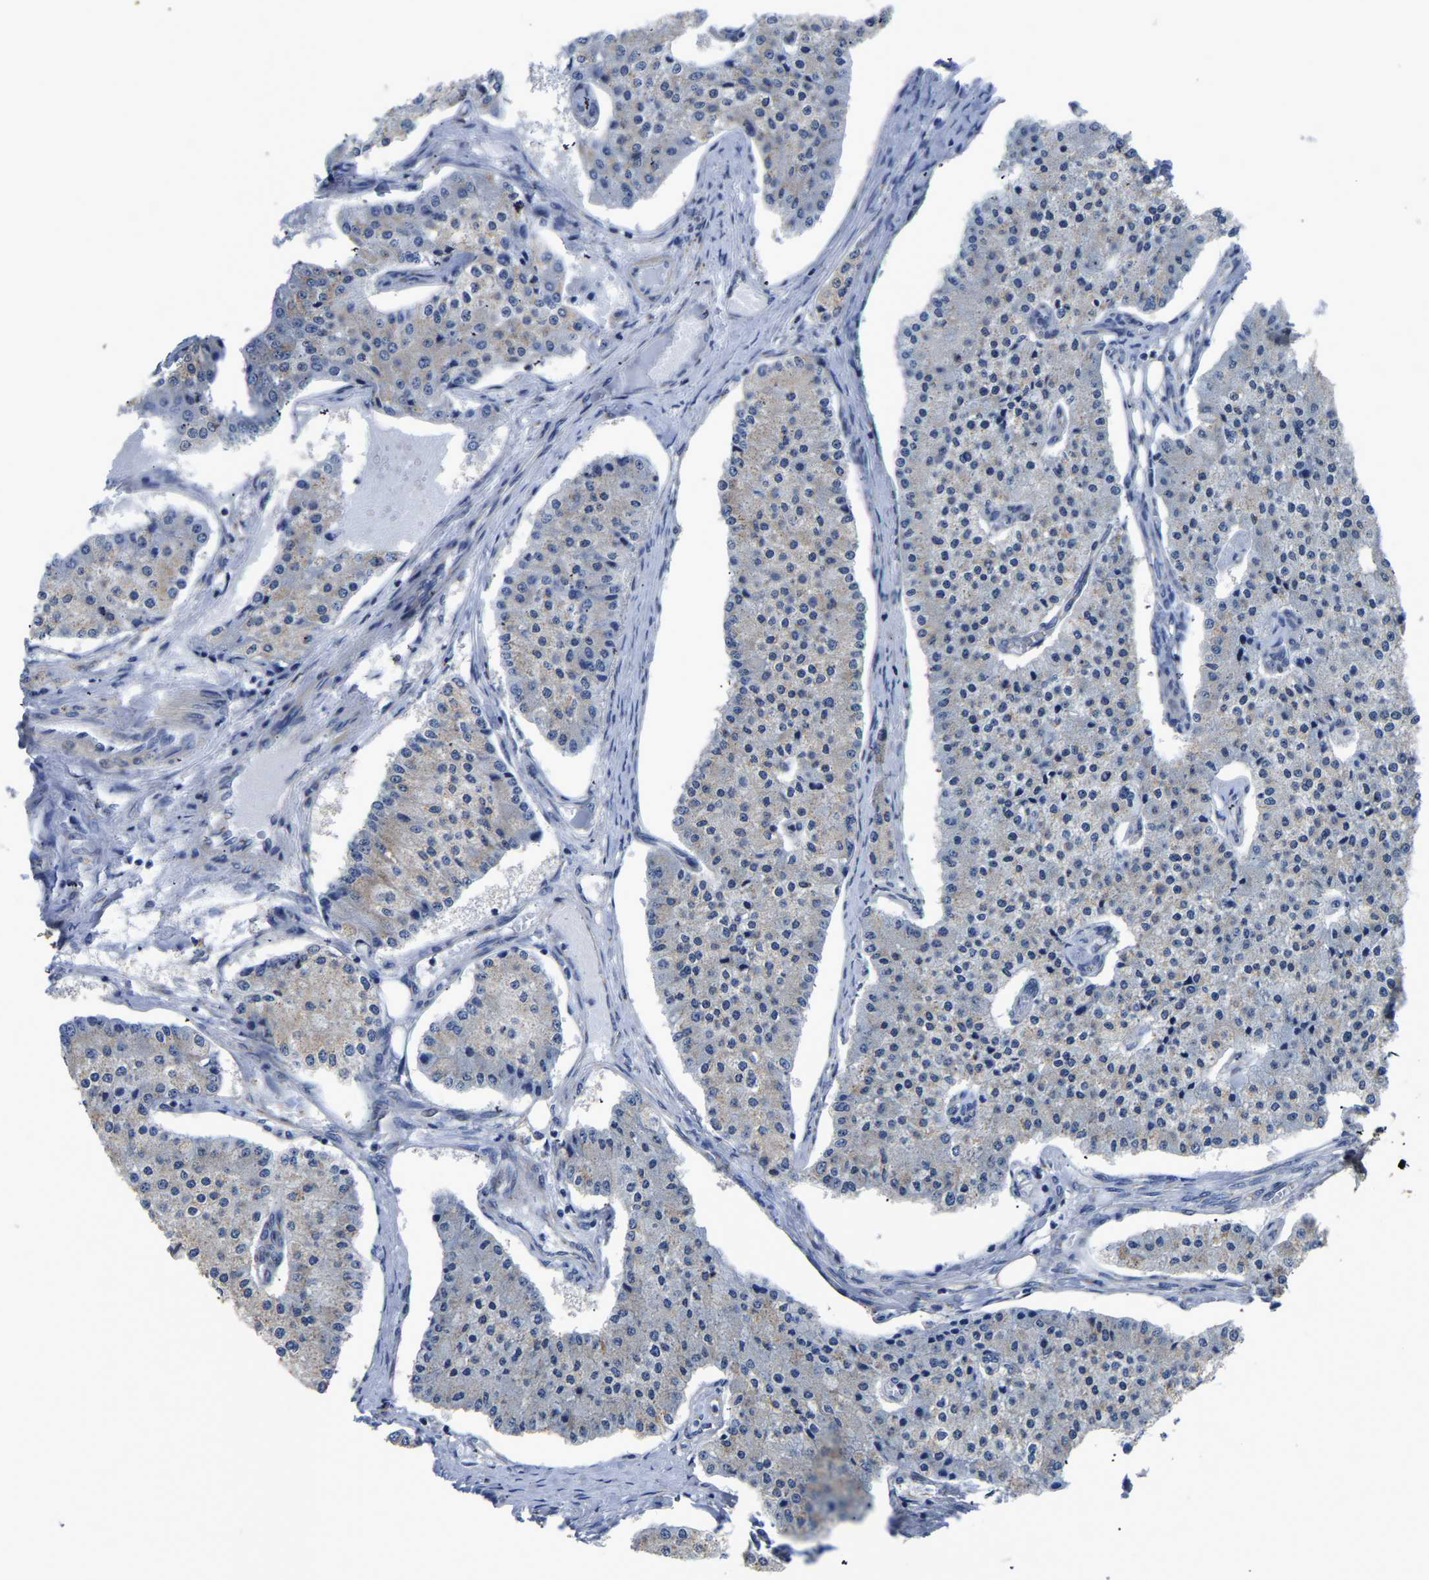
{"staining": {"intensity": "negative", "quantity": "none", "location": "none"}, "tissue": "carcinoid", "cell_type": "Tumor cells", "image_type": "cancer", "snomed": [{"axis": "morphology", "description": "Carcinoid, malignant, NOS"}, {"axis": "topography", "description": "Colon"}], "caption": "This is an immunohistochemistry (IHC) micrograph of malignant carcinoid. There is no staining in tumor cells.", "gene": "PDLIM7", "patient": {"sex": "female", "age": 52}}